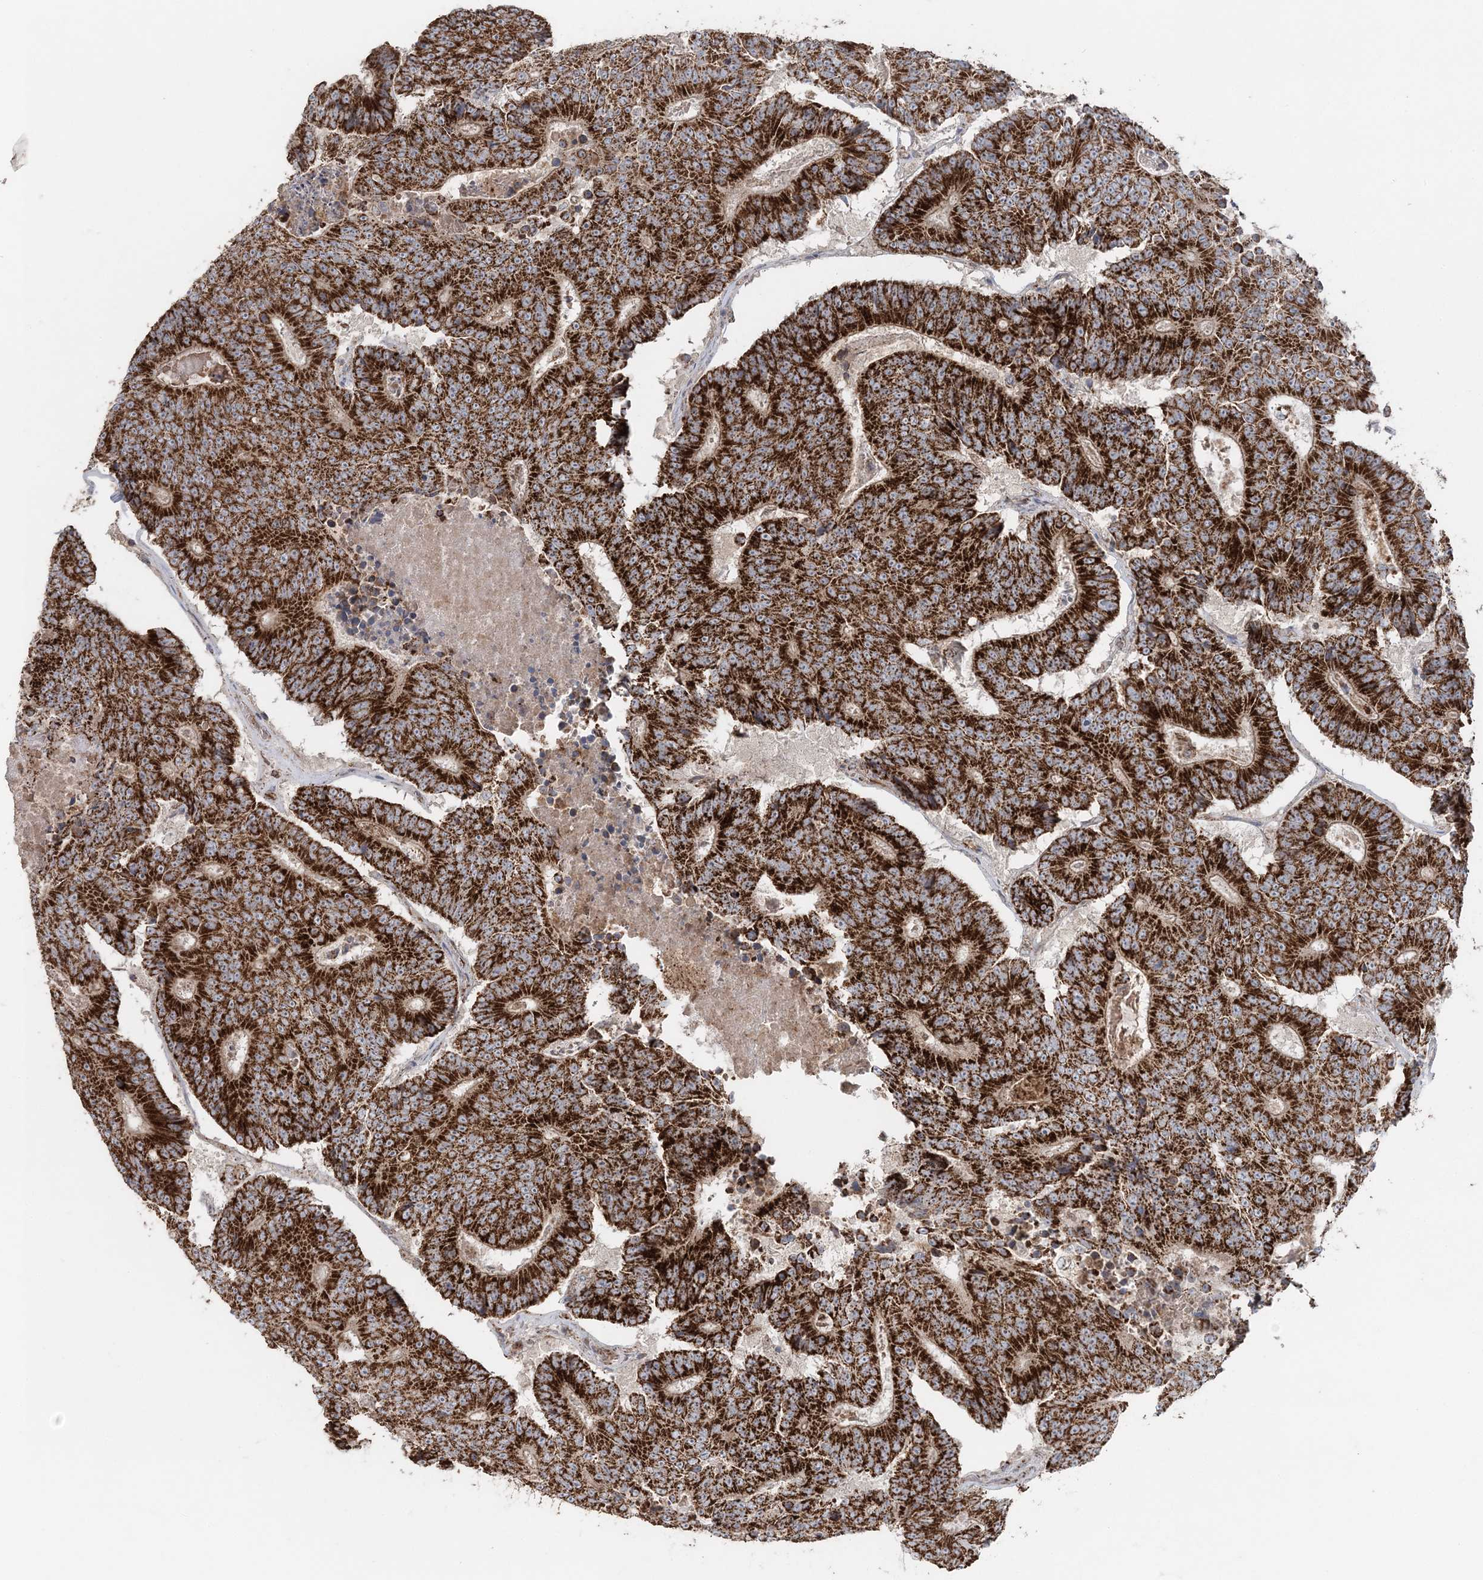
{"staining": {"intensity": "strong", "quantity": ">75%", "location": "cytoplasmic/membranous"}, "tissue": "colorectal cancer", "cell_type": "Tumor cells", "image_type": "cancer", "snomed": [{"axis": "morphology", "description": "Adenocarcinoma, NOS"}, {"axis": "topography", "description": "Colon"}], "caption": "Protein staining displays strong cytoplasmic/membranous staining in approximately >75% of tumor cells in colorectal cancer (adenocarcinoma).", "gene": "LRPPRC", "patient": {"sex": "male", "age": 83}}